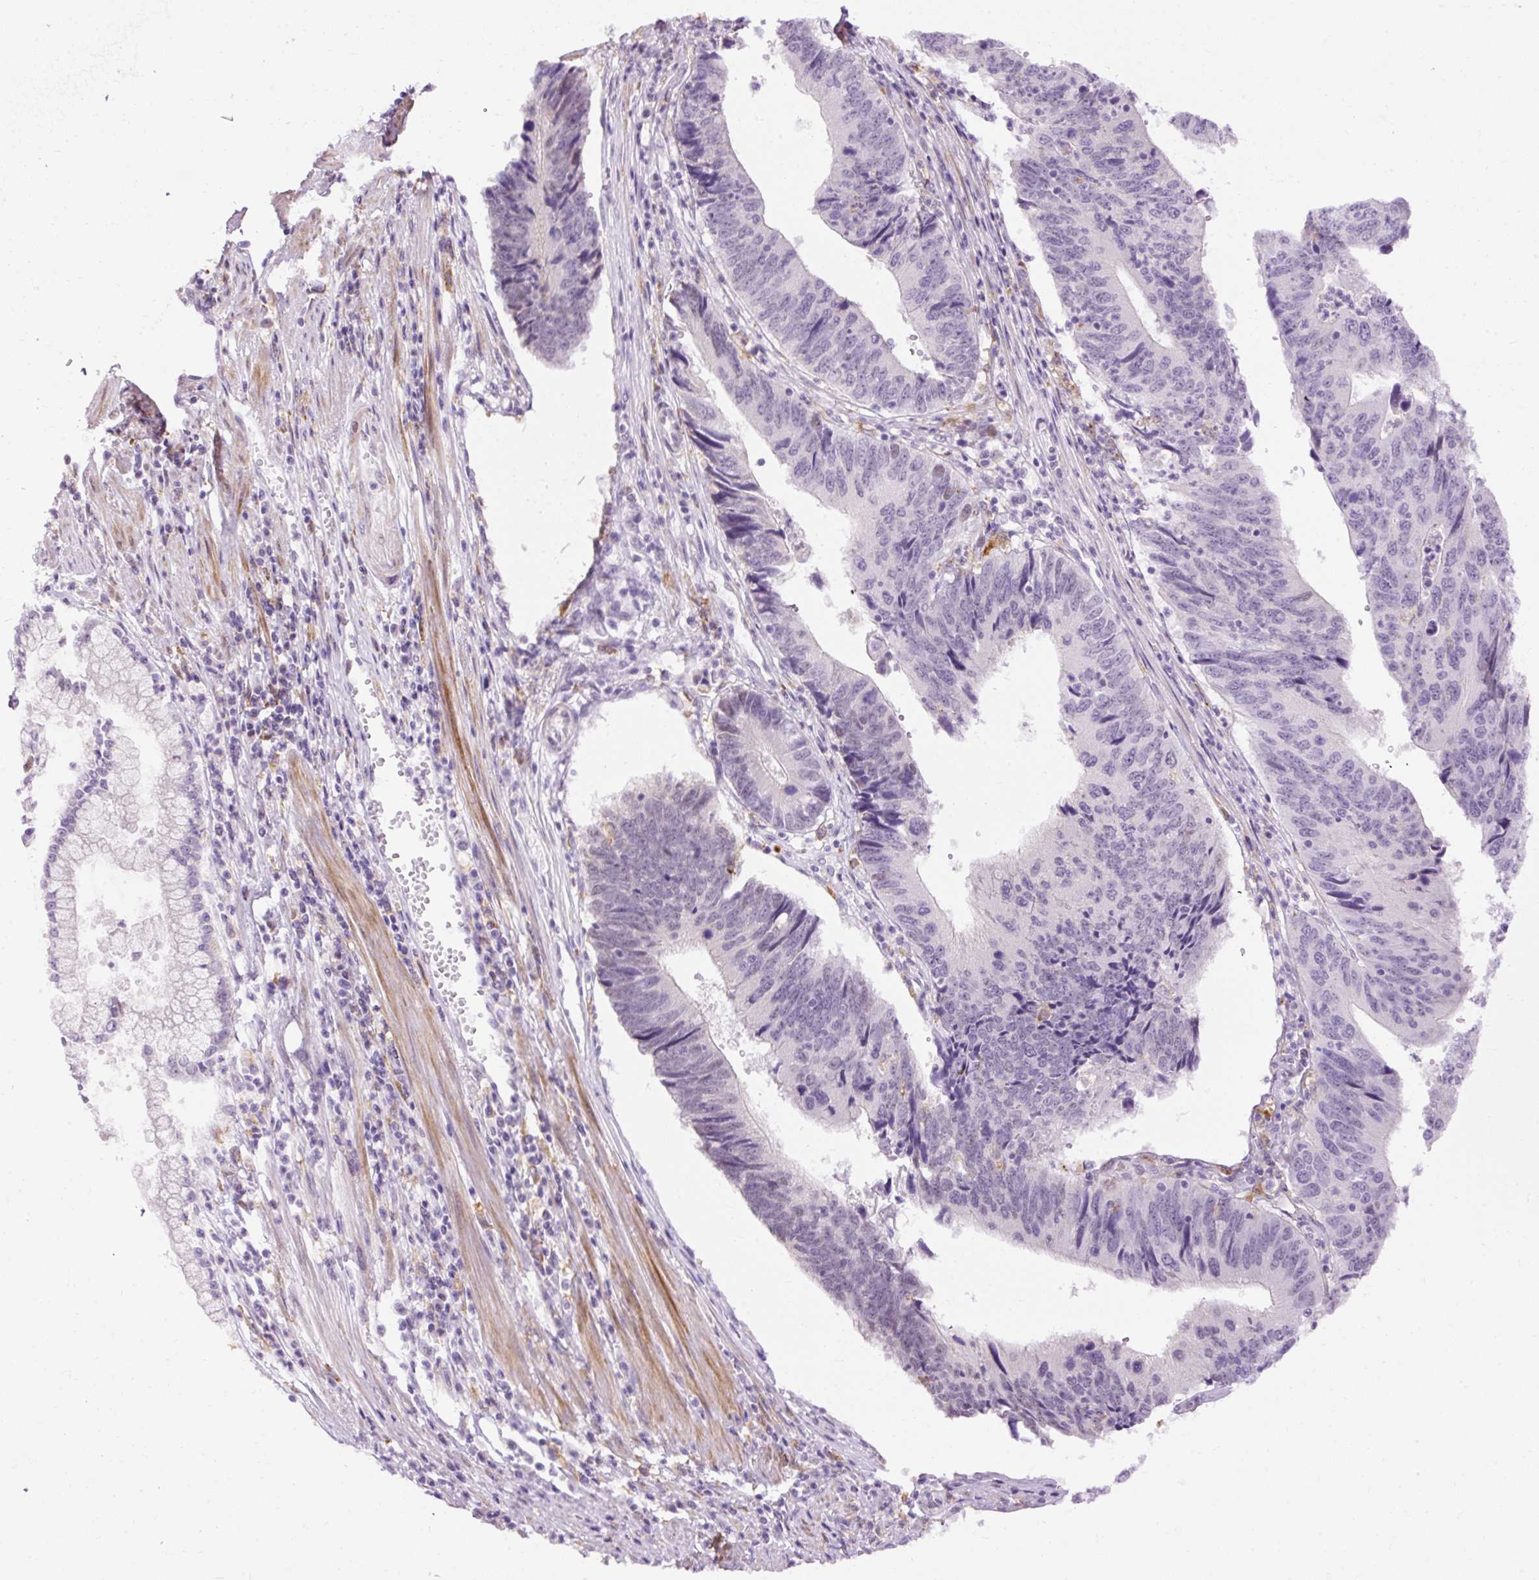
{"staining": {"intensity": "weak", "quantity": "<25%", "location": "nuclear"}, "tissue": "stomach cancer", "cell_type": "Tumor cells", "image_type": "cancer", "snomed": [{"axis": "morphology", "description": "Adenocarcinoma, NOS"}, {"axis": "topography", "description": "Stomach"}], "caption": "Immunohistochemistry histopathology image of neoplastic tissue: stomach adenocarcinoma stained with DAB (3,3'-diaminobenzidine) demonstrates no significant protein positivity in tumor cells.", "gene": "LY86", "patient": {"sex": "male", "age": 59}}